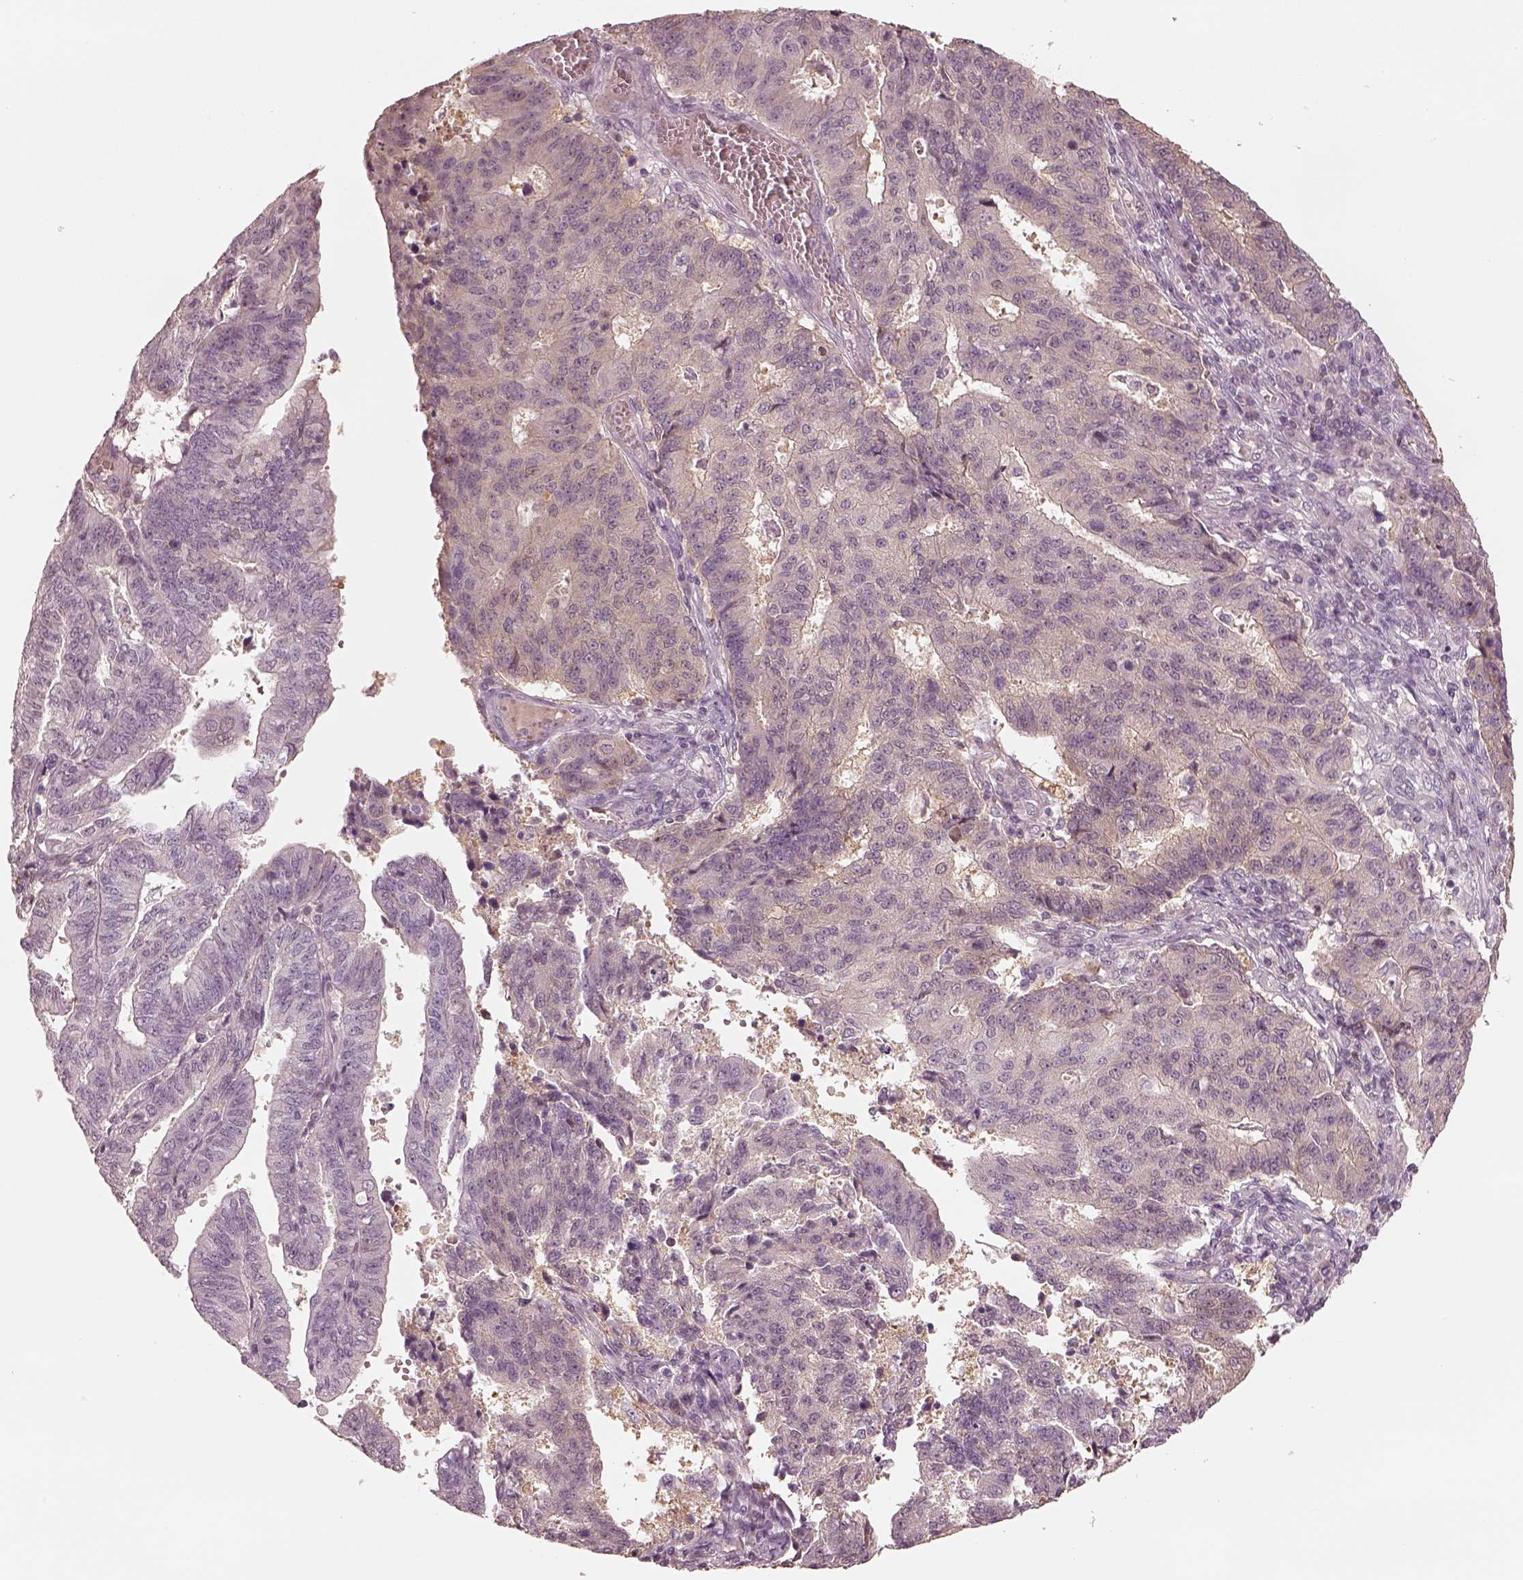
{"staining": {"intensity": "negative", "quantity": "none", "location": "none"}, "tissue": "endometrial cancer", "cell_type": "Tumor cells", "image_type": "cancer", "snomed": [{"axis": "morphology", "description": "Adenocarcinoma, NOS"}, {"axis": "topography", "description": "Endometrium"}], "caption": "An IHC image of endometrial cancer (adenocarcinoma) is shown. There is no staining in tumor cells of endometrial cancer (adenocarcinoma). (DAB IHC visualized using brightfield microscopy, high magnification).", "gene": "EGR4", "patient": {"sex": "female", "age": 82}}